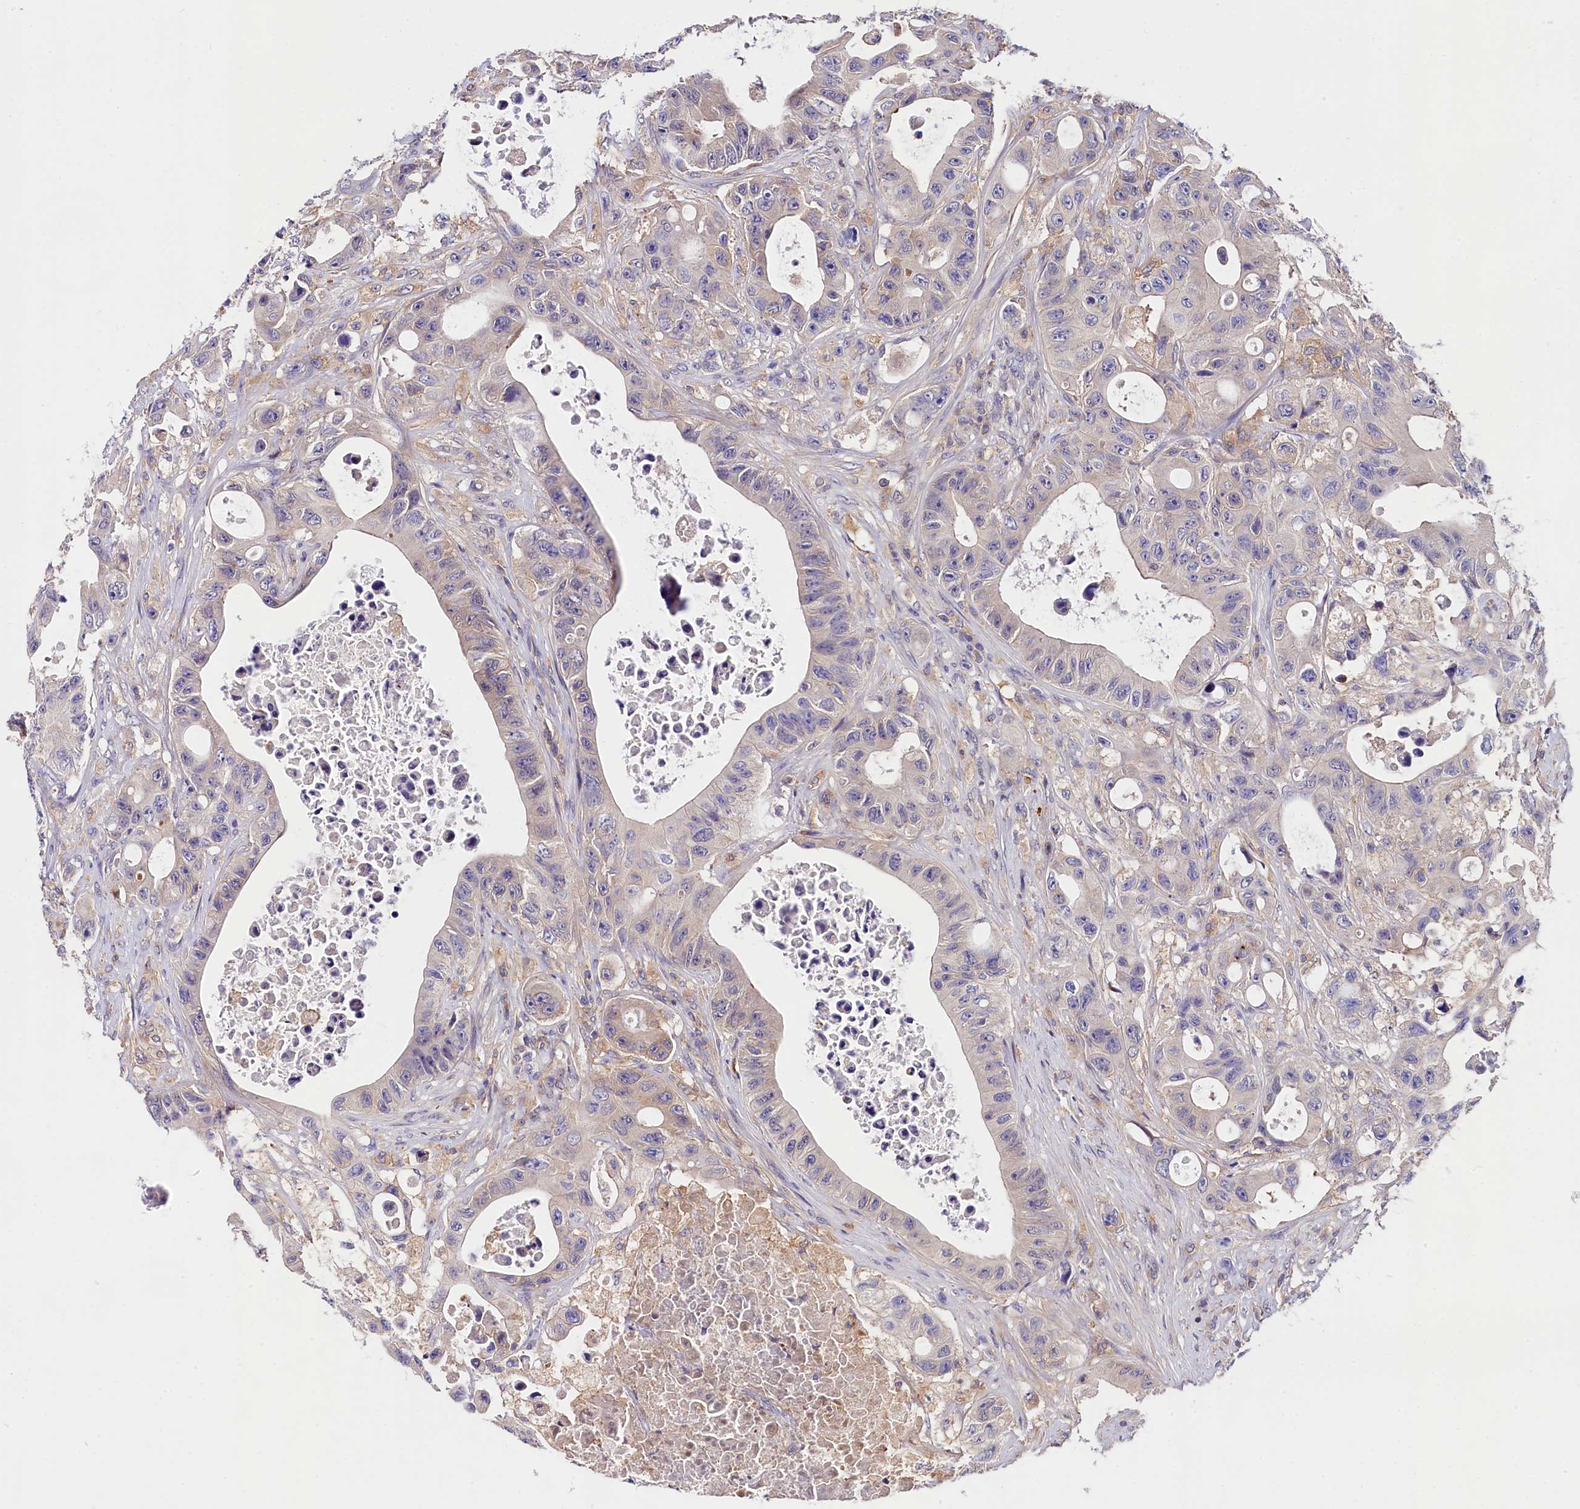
{"staining": {"intensity": "moderate", "quantity": "<25%", "location": "cytoplasmic/membranous"}, "tissue": "colorectal cancer", "cell_type": "Tumor cells", "image_type": "cancer", "snomed": [{"axis": "morphology", "description": "Adenocarcinoma, NOS"}, {"axis": "topography", "description": "Colon"}], "caption": "Human colorectal cancer (adenocarcinoma) stained for a protein (brown) shows moderate cytoplasmic/membranous positive staining in approximately <25% of tumor cells.", "gene": "OAS3", "patient": {"sex": "female", "age": 46}}